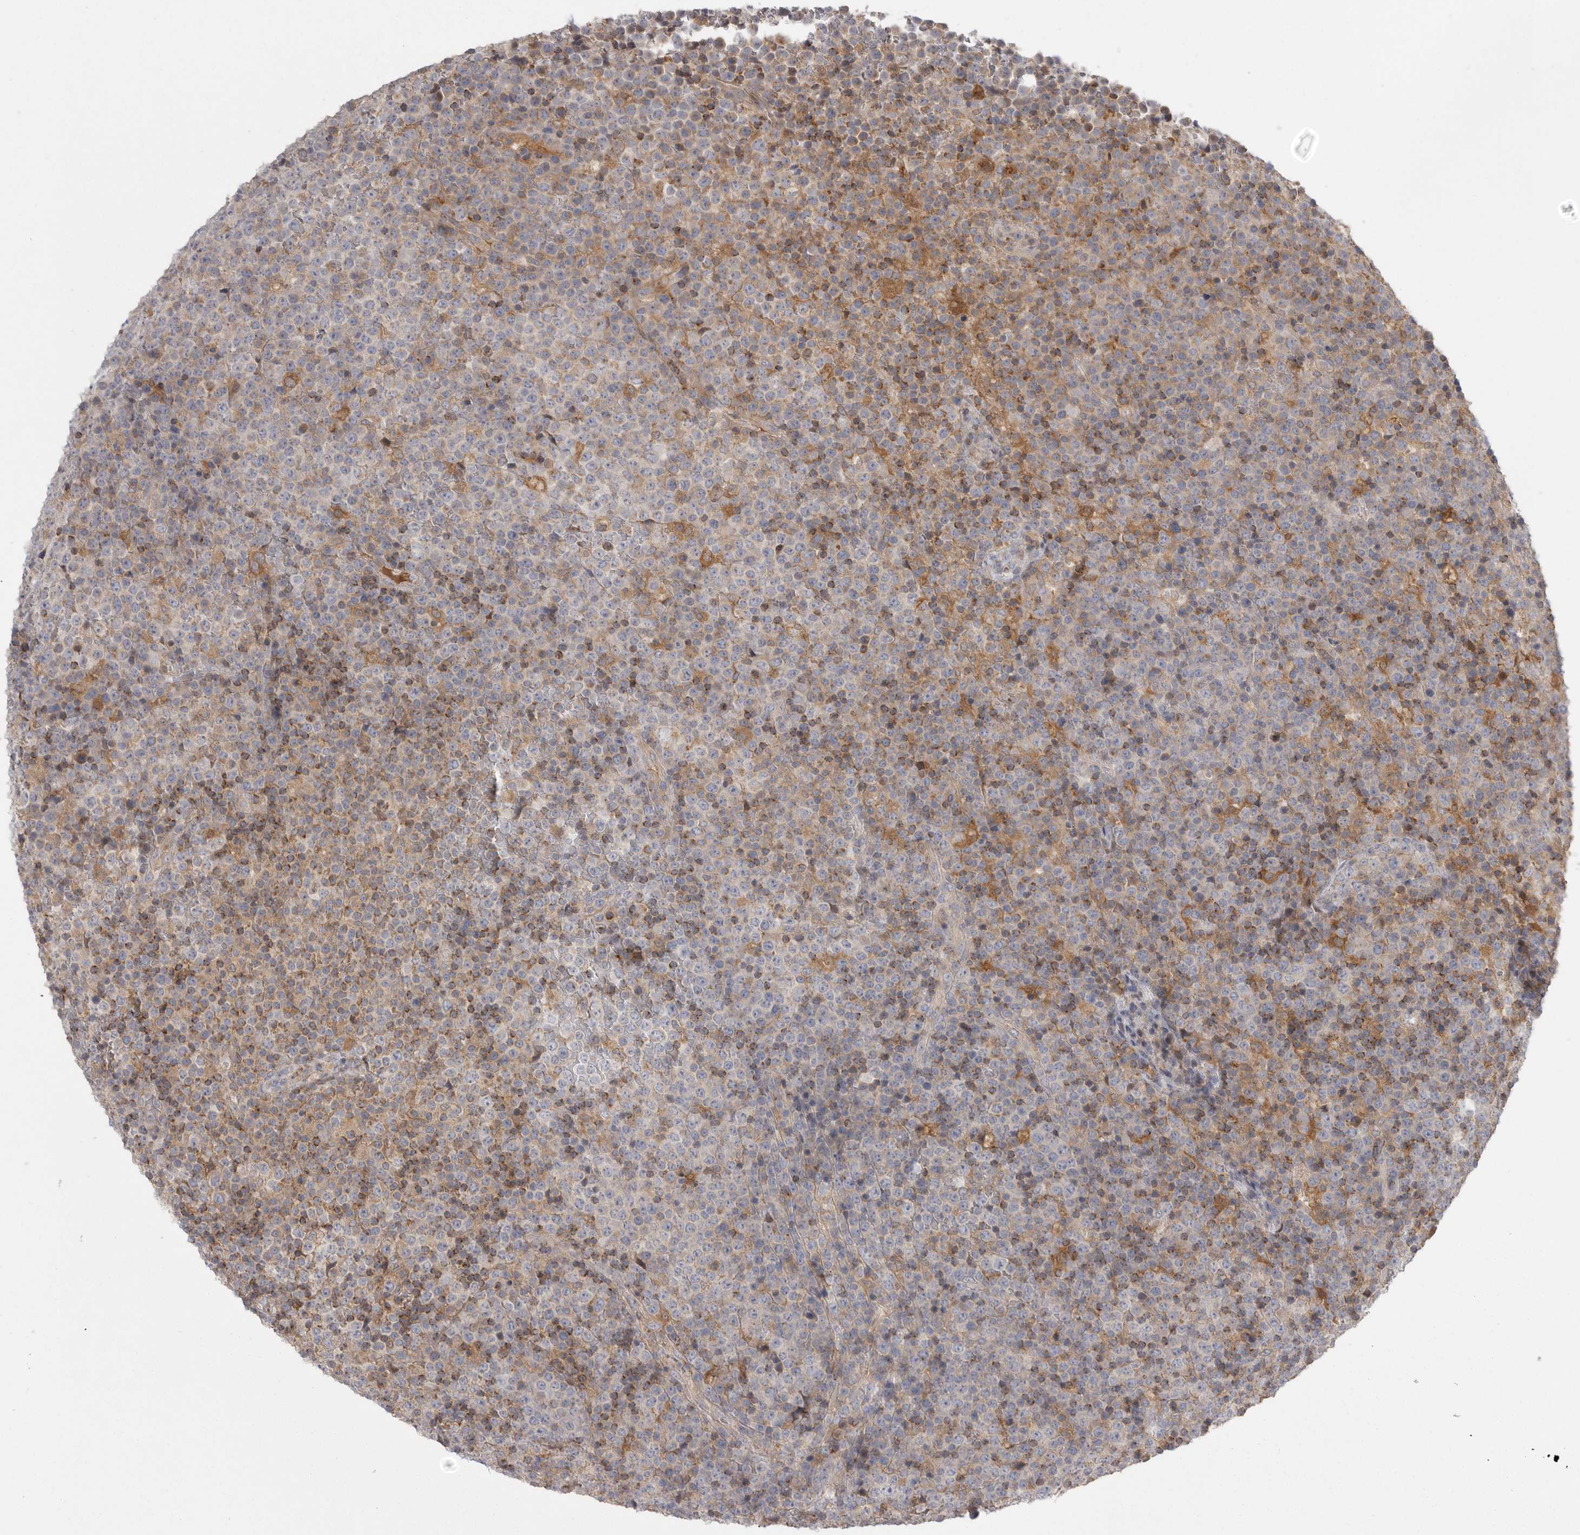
{"staining": {"intensity": "negative", "quantity": "none", "location": "none"}, "tissue": "lymphoma", "cell_type": "Tumor cells", "image_type": "cancer", "snomed": [{"axis": "morphology", "description": "Malignant lymphoma, non-Hodgkin's type, High grade"}, {"axis": "topography", "description": "Lymph node"}], "caption": "Immunohistochemistry (IHC) of malignant lymphoma, non-Hodgkin's type (high-grade) demonstrates no staining in tumor cells. (DAB immunohistochemistry (IHC) with hematoxylin counter stain).", "gene": "KYAT3", "patient": {"sex": "male", "age": 13}}